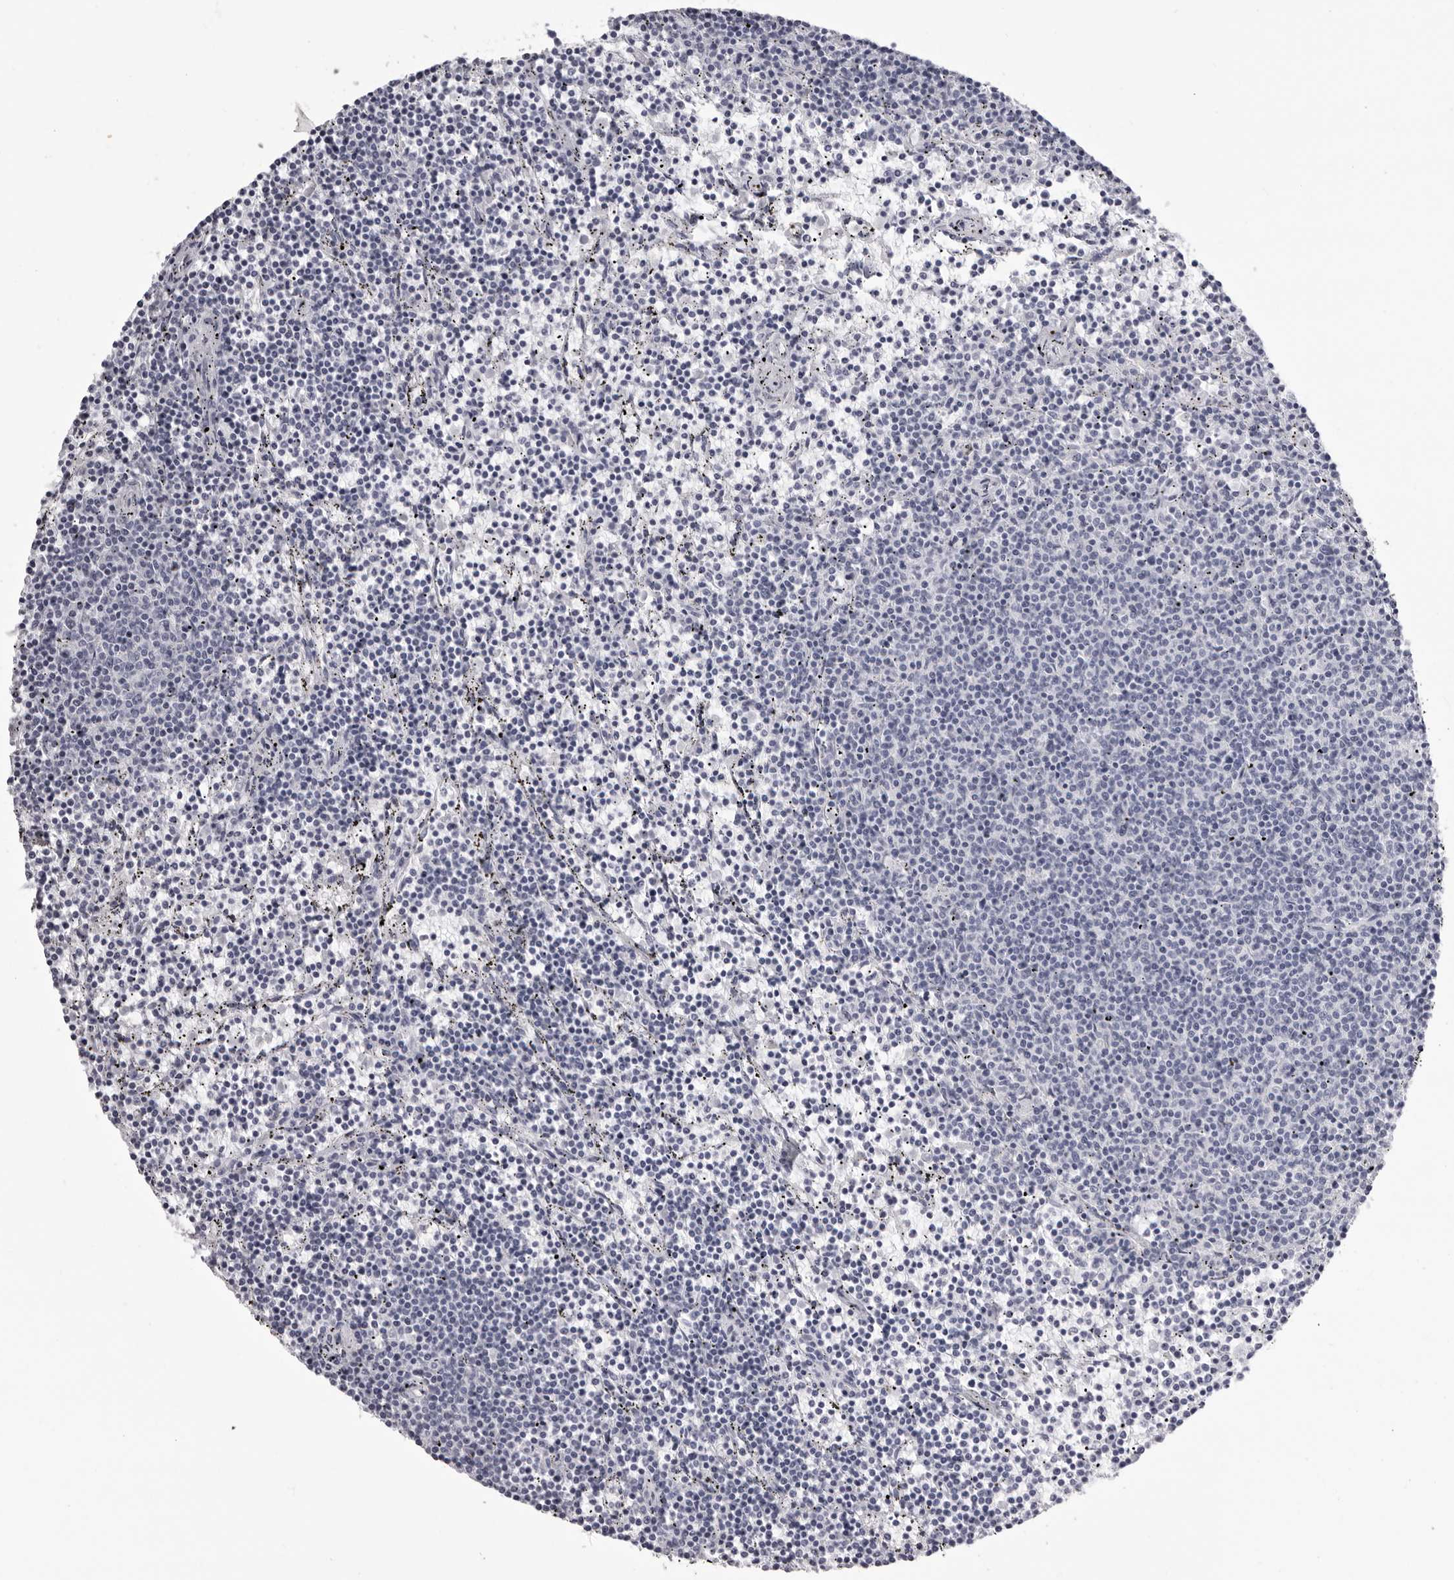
{"staining": {"intensity": "negative", "quantity": "none", "location": "none"}, "tissue": "lymphoma", "cell_type": "Tumor cells", "image_type": "cancer", "snomed": [{"axis": "morphology", "description": "Malignant lymphoma, non-Hodgkin's type, Low grade"}, {"axis": "topography", "description": "Spleen"}], "caption": "The IHC photomicrograph has no significant staining in tumor cells of malignant lymphoma, non-Hodgkin's type (low-grade) tissue.", "gene": "CST1", "patient": {"sex": "female", "age": 50}}